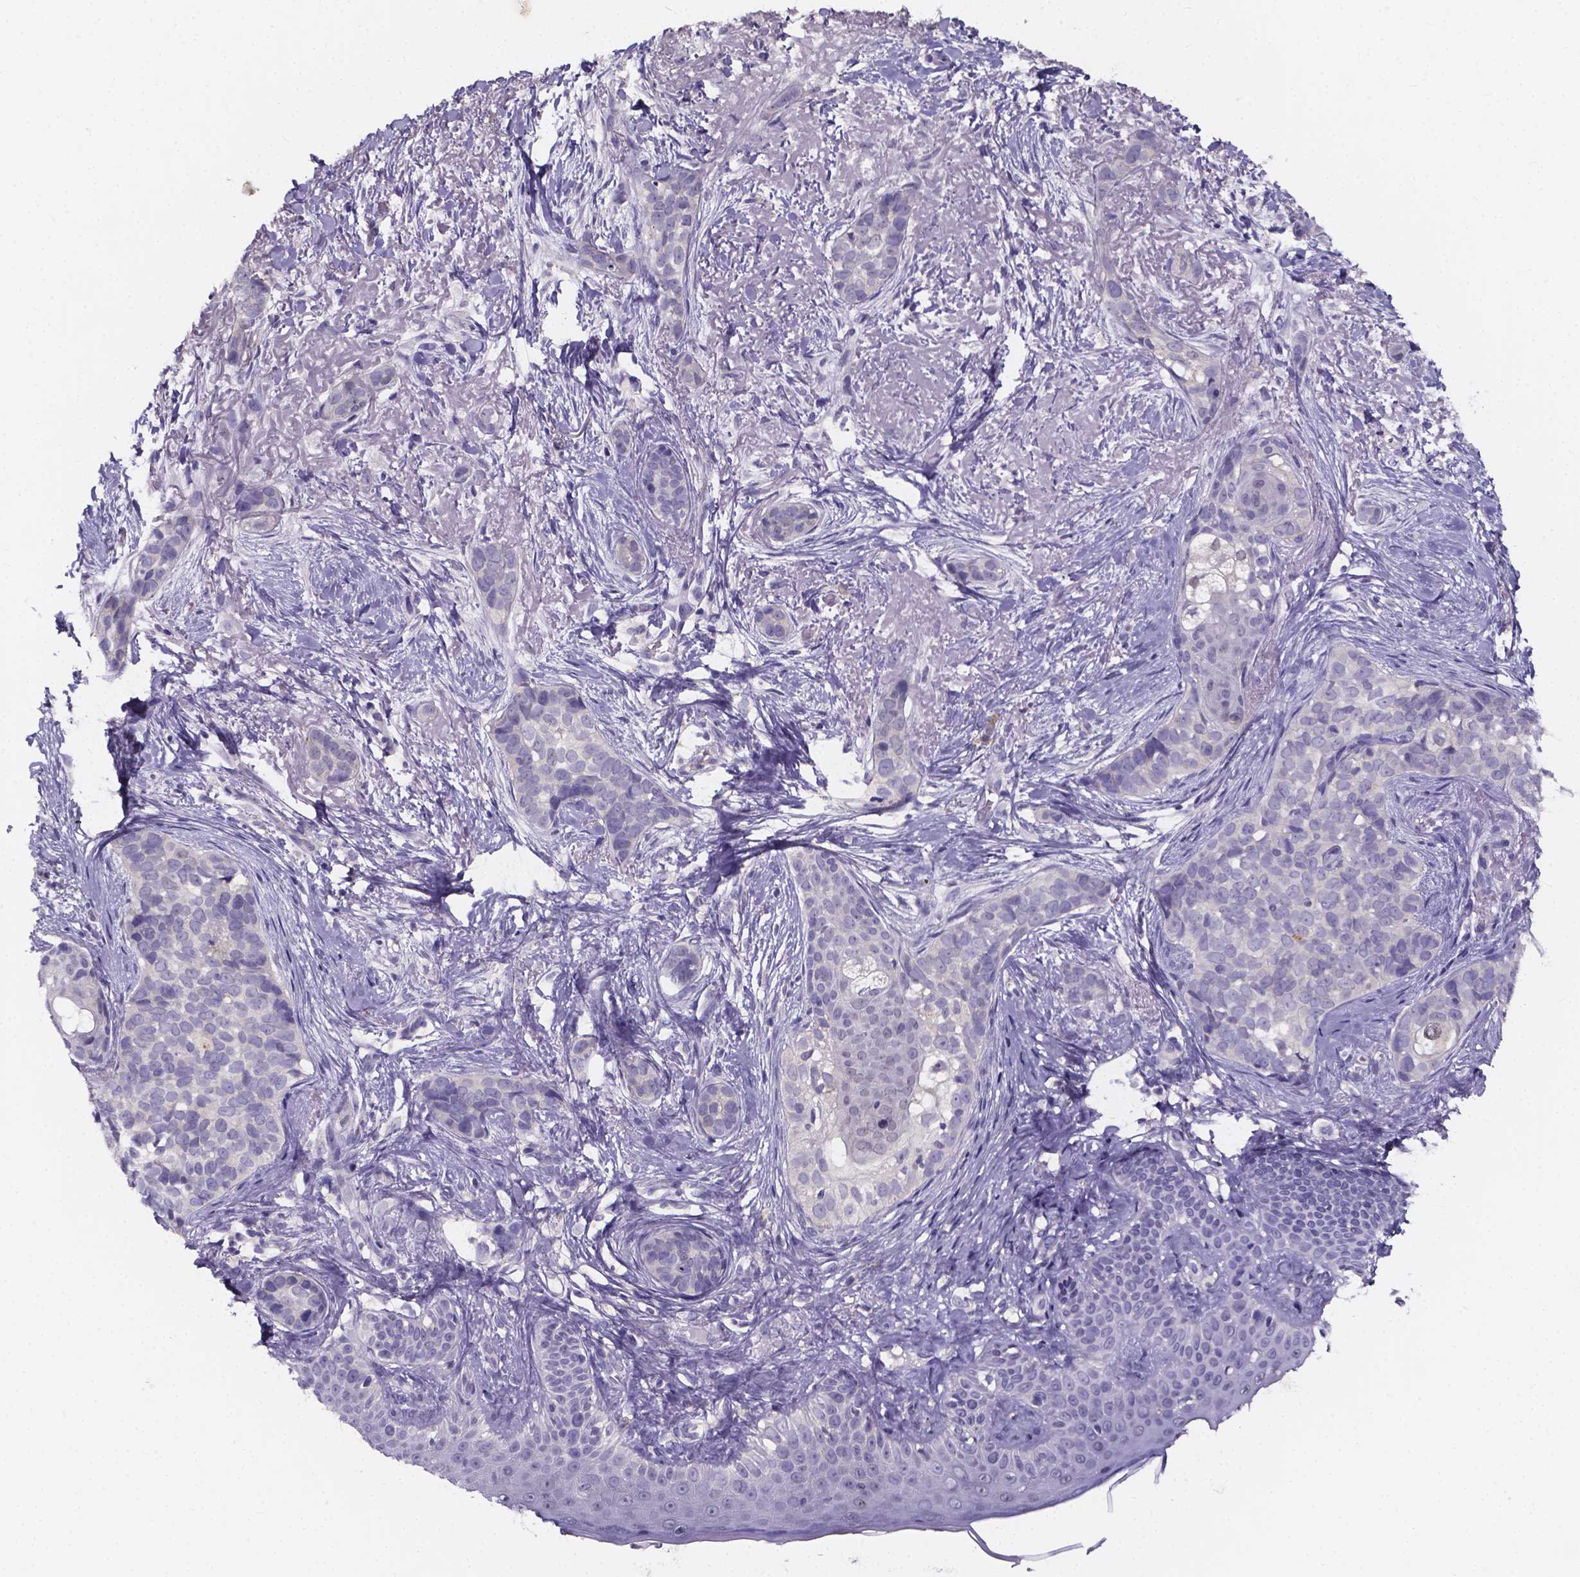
{"staining": {"intensity": "negative", "quantity": "none", "location": "none"}, "tissue": "skin cancer", "cell_type": "Tumor cells", "image_type": "cancer", "snomed": [{"axis": "morphology", "description": "Basal cell carcinoma"}, {"axis": "topography", "description": "Skin"}], "caption": "This is an immunohistochemistry micrograph of human skin cancer (basal cell carcinoma). There is no staining in tumor cells.", "gene": "SPOCD1", "patient": {"sex": "male", "age": 87}}